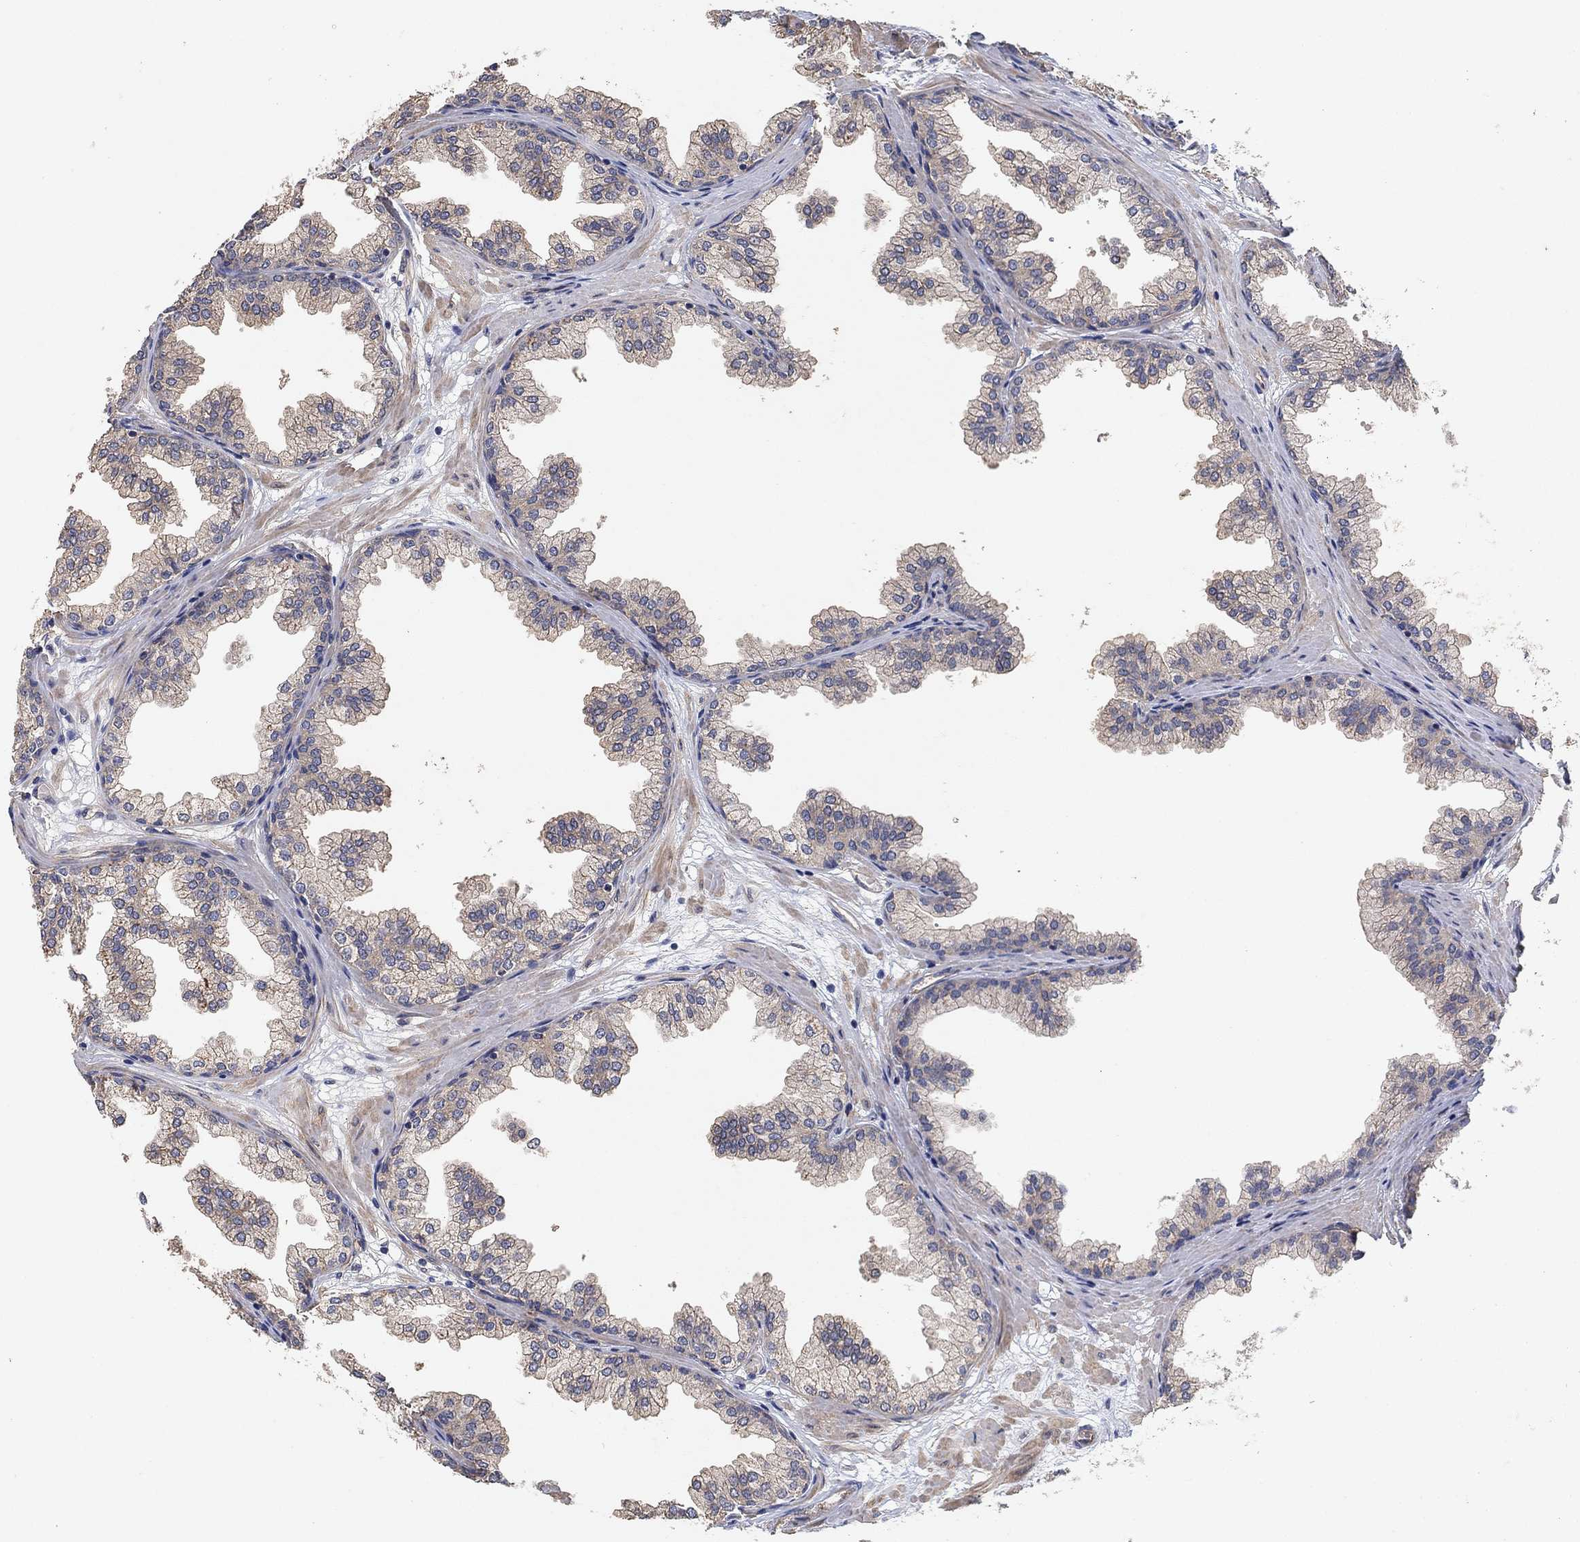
{"staining": {"intensity": "negative", "quantity": "none", "location": "none"}, "tissue": "prostate", "cell_type": "Glandular cells", "image_type": "normal", "snomed": [{"axis": "morphology", "description": "Normal tissue, NOS"}, {"axis": "topography", "description": "Prostate"}], "caption": "A photomicrograph of prostate stained for a protein displays no brown staining in glandular cells. The staining was performed using DAB to visualize the protein expression in brown, while the nuclei were stained in blue with hematoxylin (Magnification: 20x).", "gene": "MCUR1", "patient": {"sex": "male", "age": 37}}